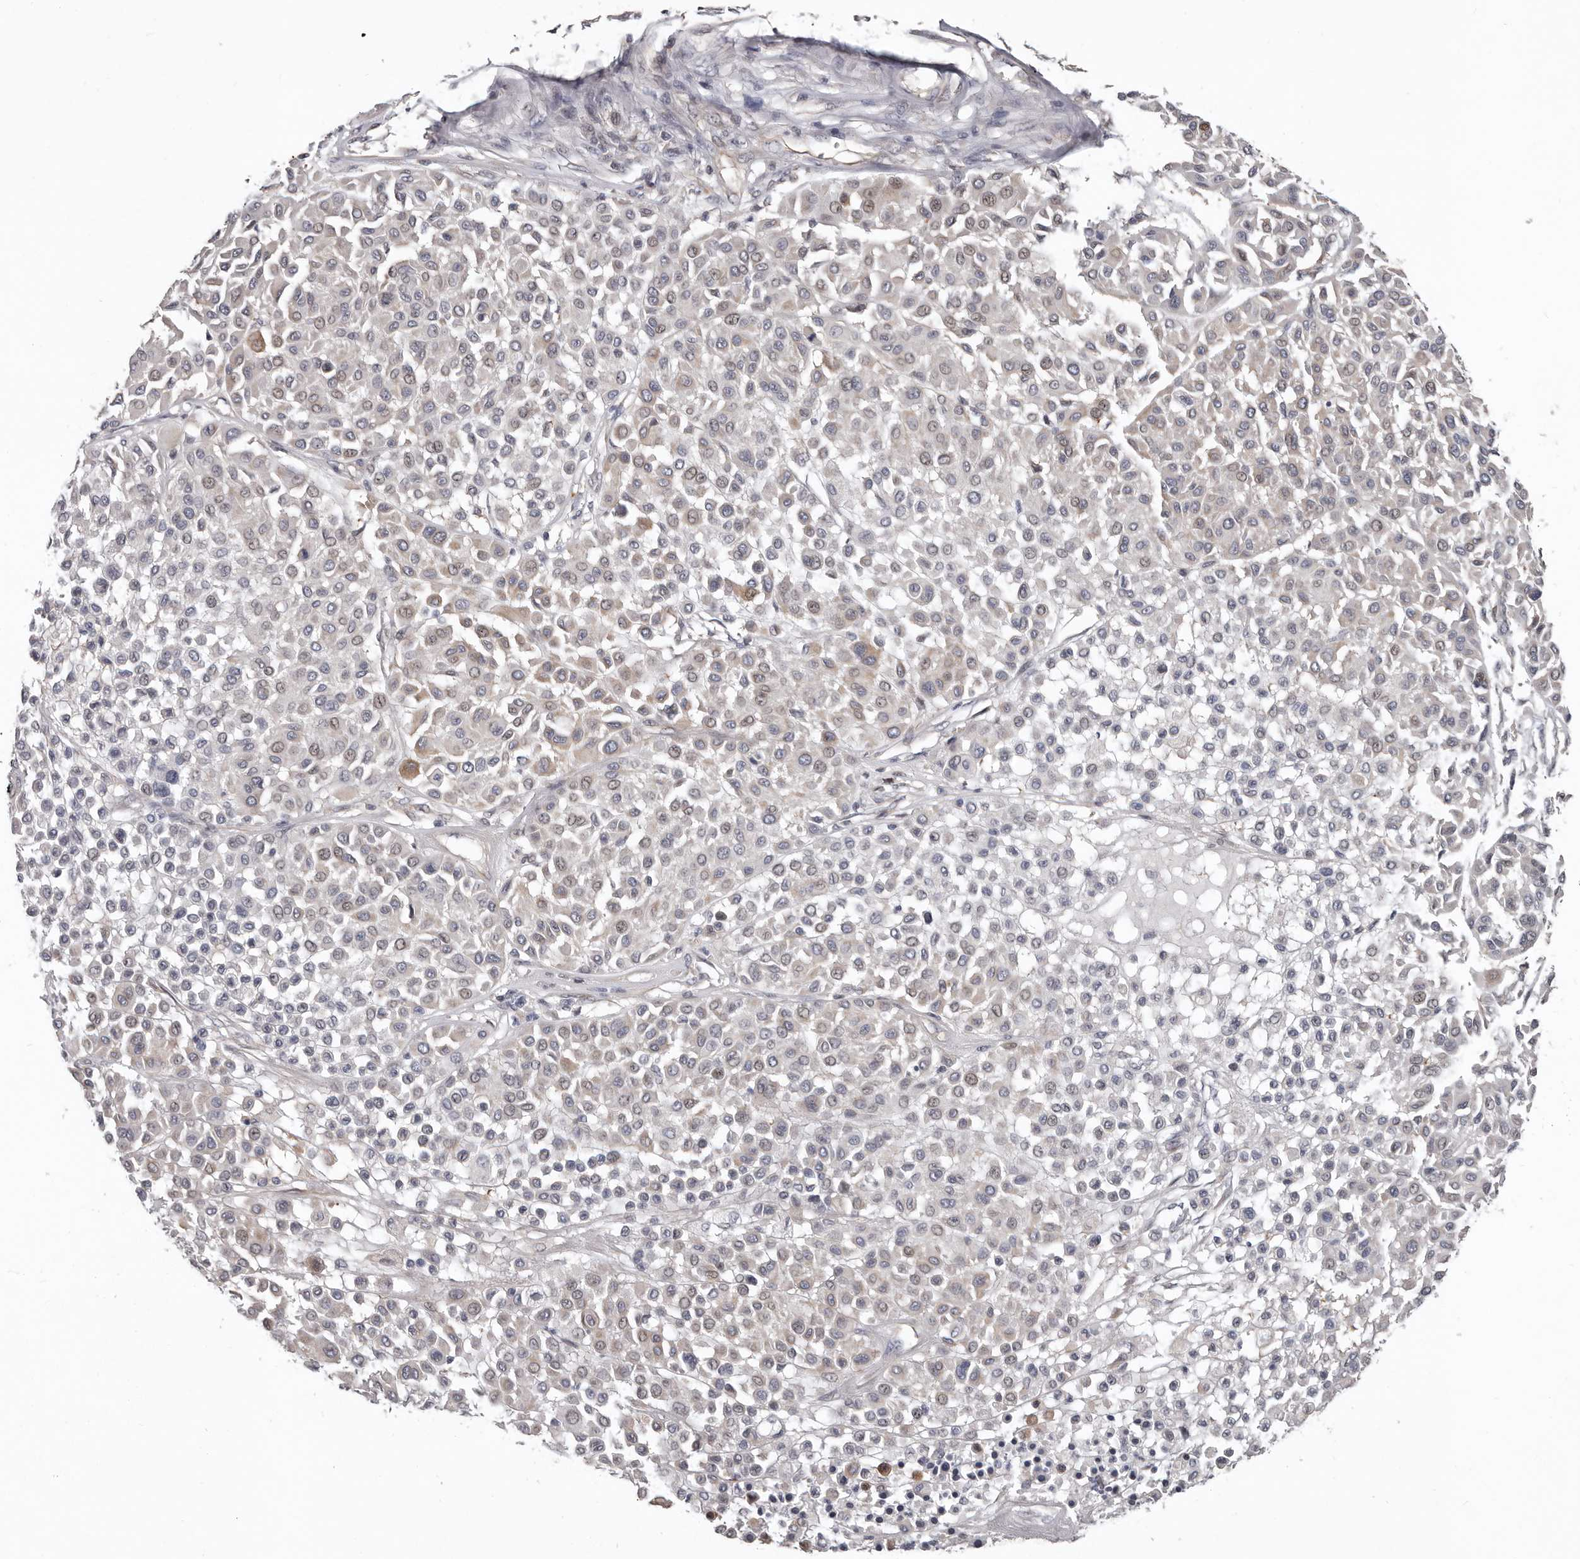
{"staining": {"intensity": "weak", "quantity": "<25%", "location": "nuclear"}, "tissue": "melanoma", "cell_type": "Tumor cells", "image_type": "cancer", "snomed": [{"axis": "morphology", "description": "Malignant melanoma, Metastatic site"}, {"axis": "topography", "description": "Soft tissue"}], "caption": "Immunohistochemical staining of human melanoma exhibits no significant positivity in tumor cells. (Stains: DAB (3,3'-diaminobenzidine) IHC with hematoxylin counter stain, Microscopy: brightfield microscopy at high magnification).", "gene": "RNF217", "patient": {"sex": "male", "age": 41}}